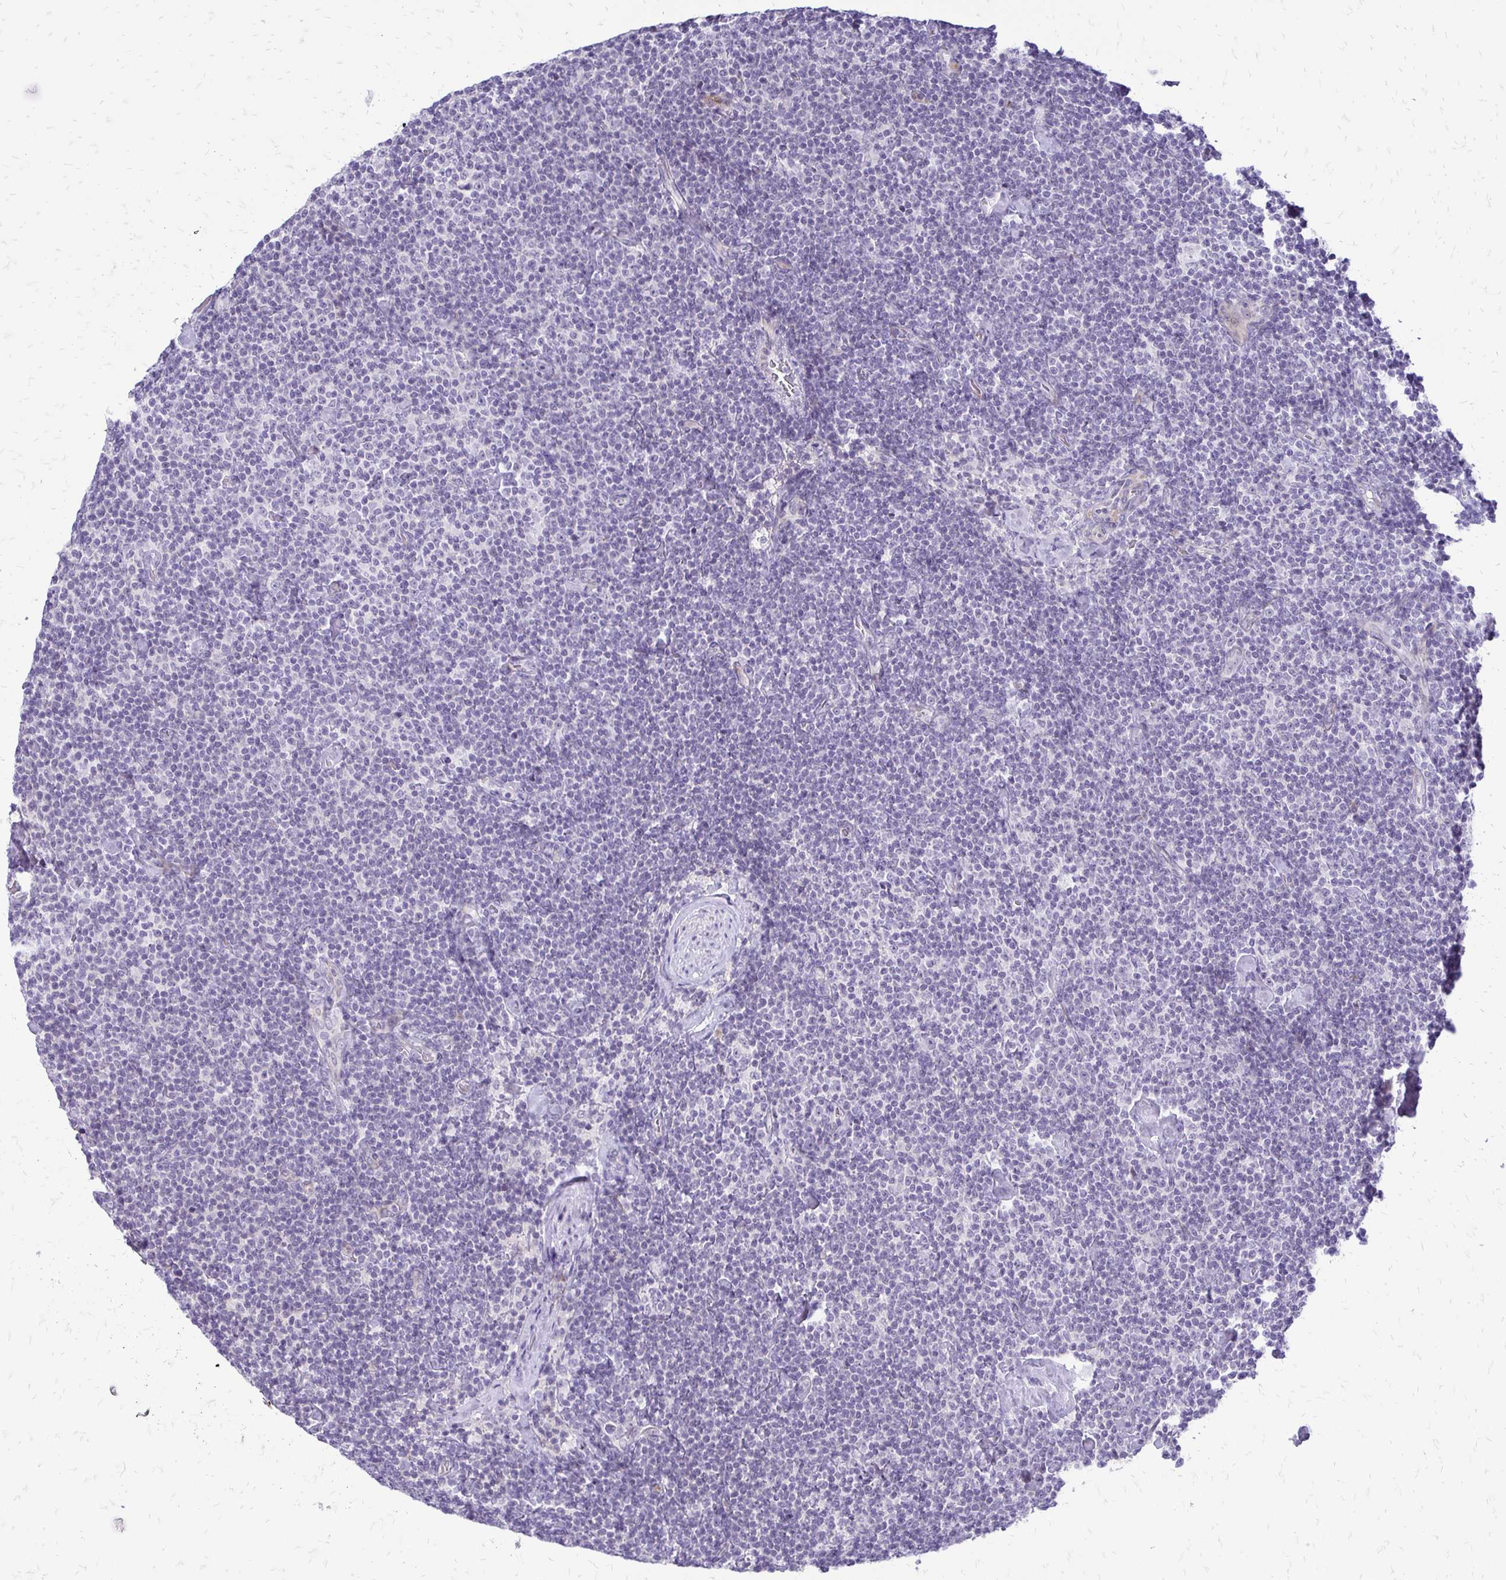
{"staining": {"intensity": "negative", "quantity": "none", "location": "none"}, "tissue": "lymphoma", "cell_type": "Tumor cells", "image_type": "cancer", "snomed": [{"axis": "morphology", "description": "Malignant lymphoma, non-Hodgkin's type, Low grade"}, {"axis": "topography", "description": "Lymph node"}], "caption": "Tumor cells are negative for protein expression in human malignant lymphoma, non-Hodgkin's type (low-grade).", "gene": "EPYC", "patient": {"sex": "male", "age": 81}}